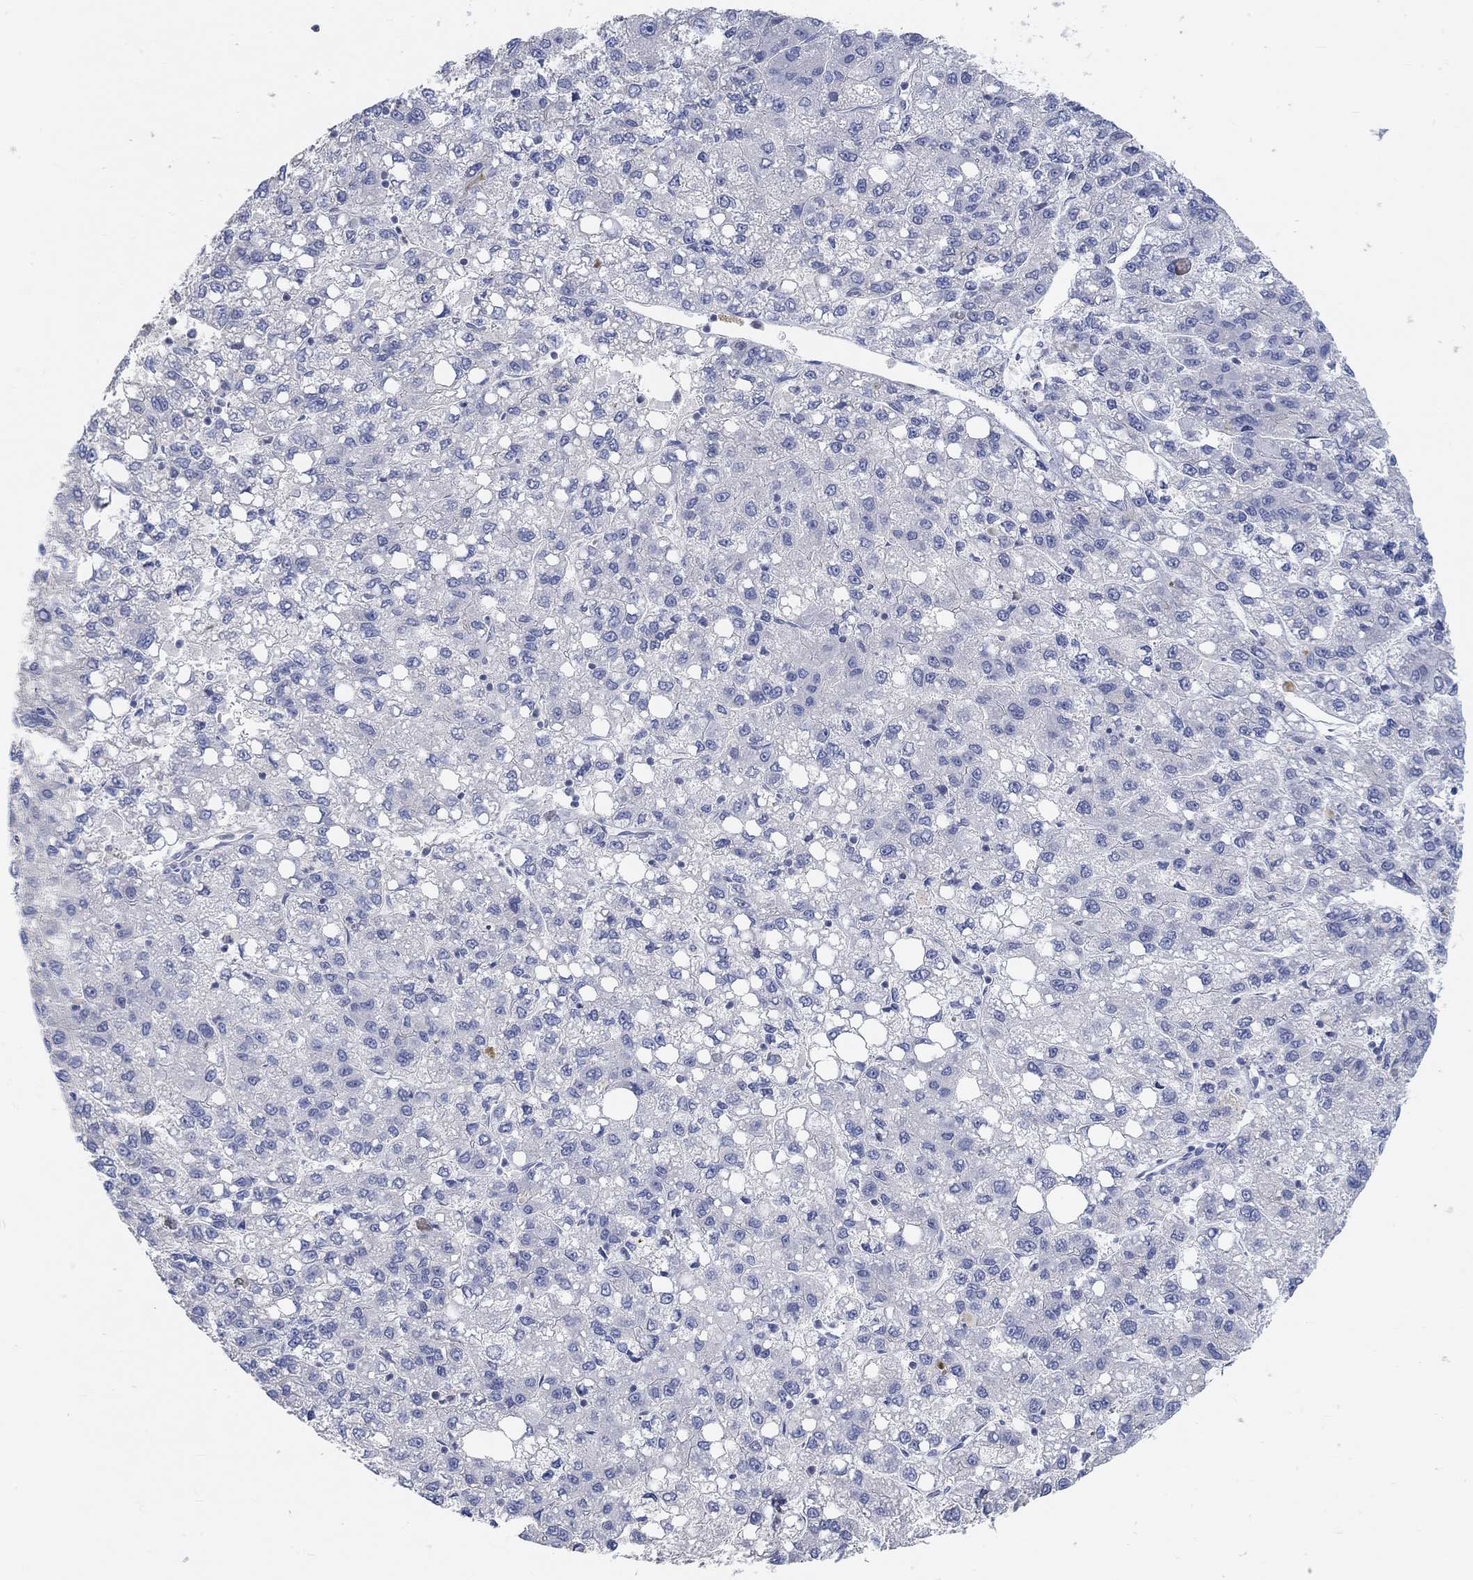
{"staining": {"intensity": "negative", "quantity": "none", "location": "none"}, "tissue": "liver cancer", "cell_type": "Tumor cells", "image_type": "cancer", "snomed": [{"axis": "morphology", "description": "Carcinoma, Hepatocellular, NOS"}, {"axis": "topography", "description": "Liver"}], "caption": "Human hepatocellular carcinoma (liver) stained for a protein using immunohistochemistry reveals no positivity in tumor cells.", "gene": "NLRP14", "patient": {"sex": "female", "age": 82}}